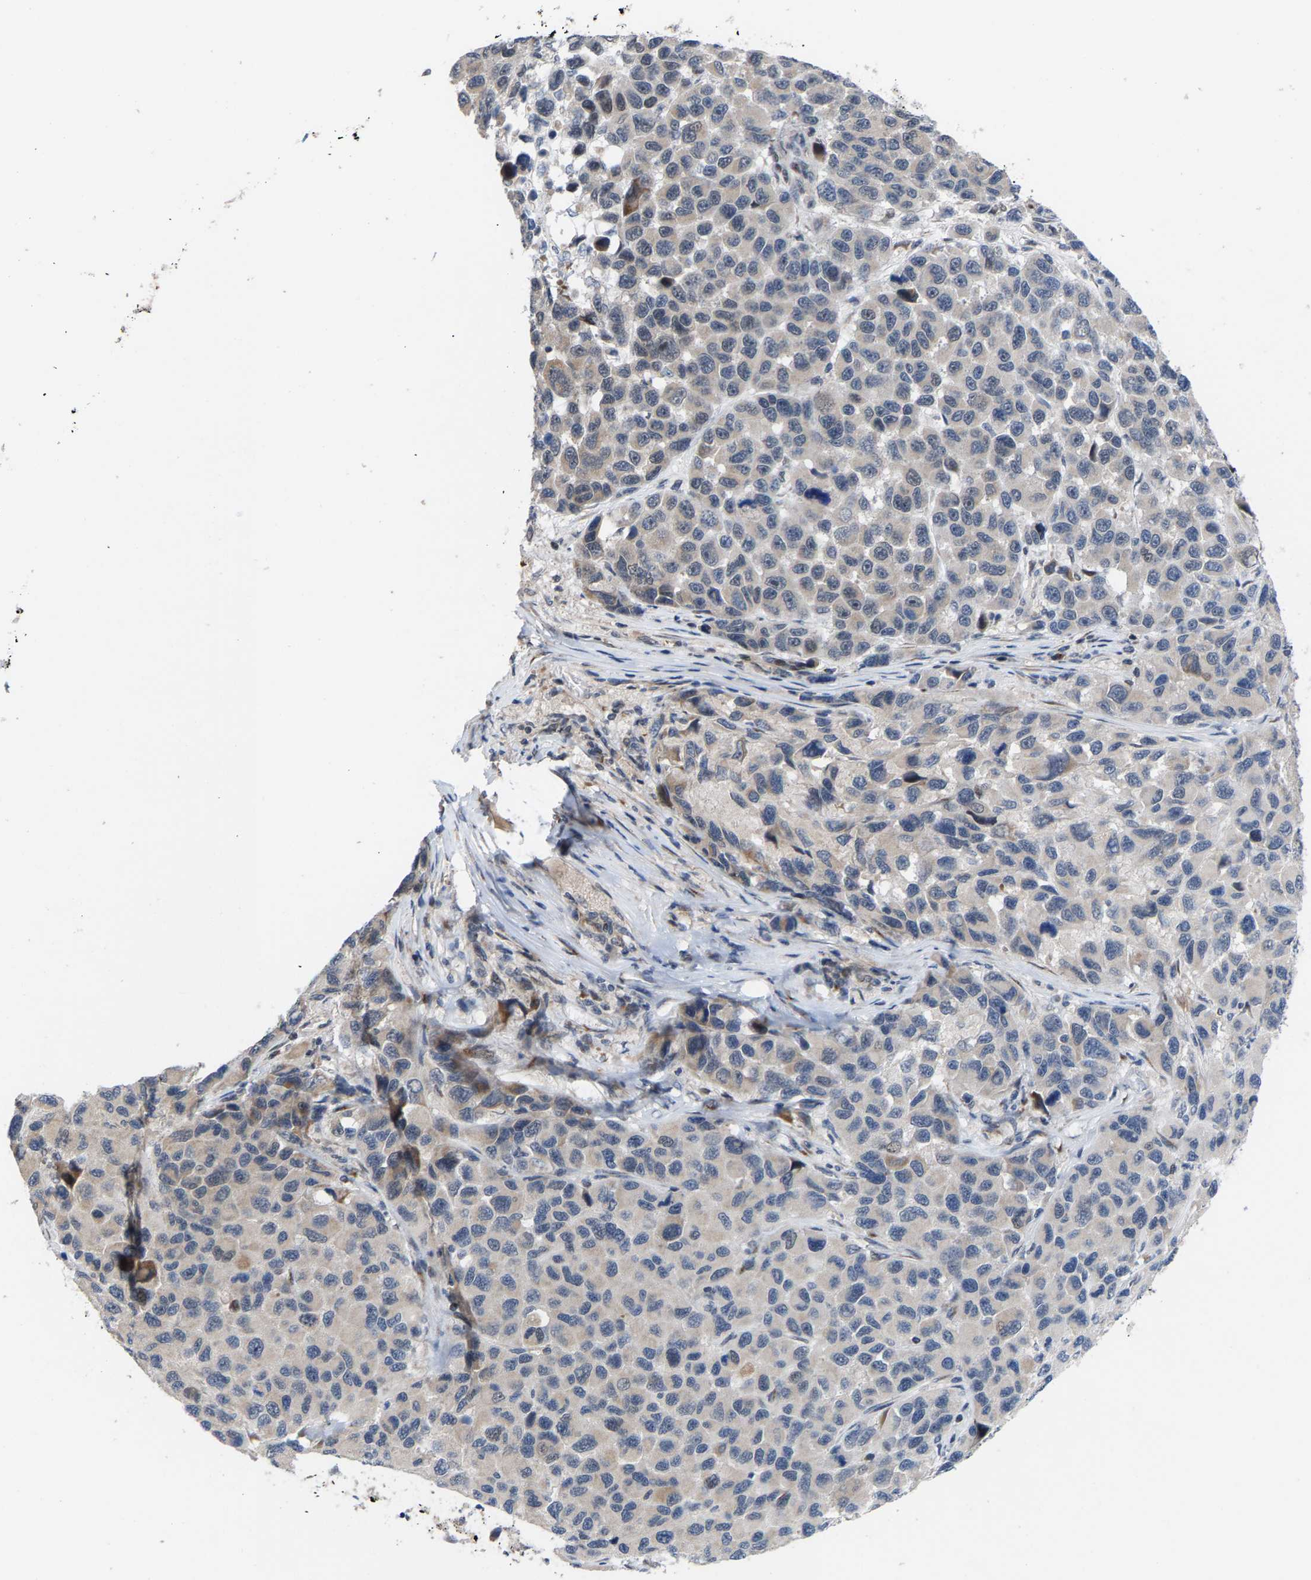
{"staining": {"intensity": "negative", "quantity": "none", "location": "none"}, "tissue": "melanoma", "cell_type": "Tumor cells", "image_type": "cancer", "snomed": [{"axis": "morphology", "description": "Malignant melanoma, NOS"}, {"axis": "topography", "description": "Skin"}], "caption": "Immunohistochemistry (IHC) photomicrograph of malignant melanoma stained for a protein (brown), which reveals no expression in tumor cells.", "gene": "TDRKH", "patient": {"sex": "male", "age": 53}}